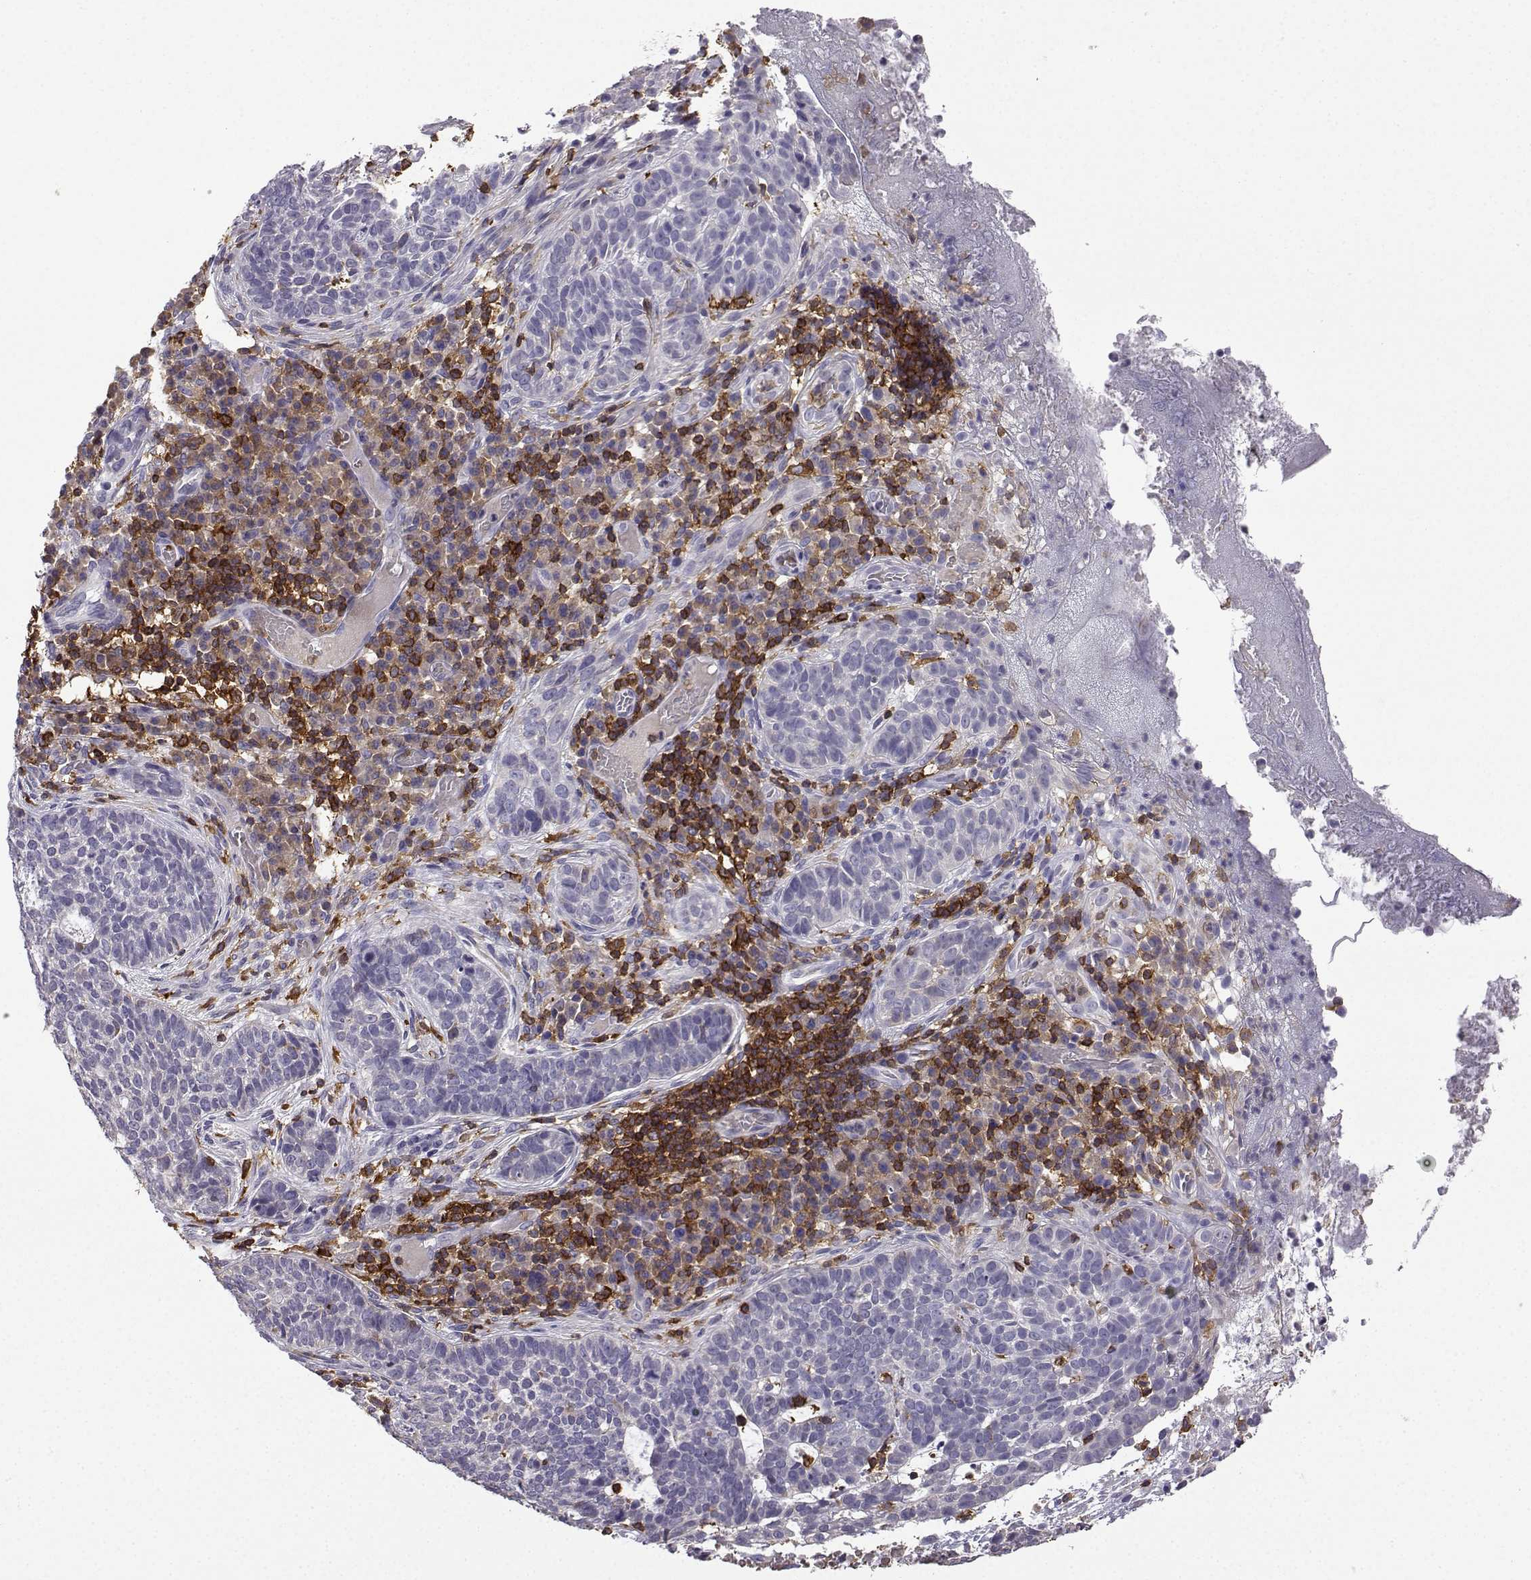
{"staining": {"intensity": "negative", "quantity": "none", "location": "none"}, "tissue": "skin cancer", "cell_type": "Tumor cells", "image_type": "cancer", "snomed": [{"axis": "morphology", "description": "Basal cell carcinoma"}, {"axis": "topography", "description": "Skin"}], "caption": "Immunohistochemistry (IHC) of human skin cancer (basal cell carcinoma) demonstrates no staining in tumor cells.", "gene": "DOCK10", "patient": {"sex": "female", "age": 69}}